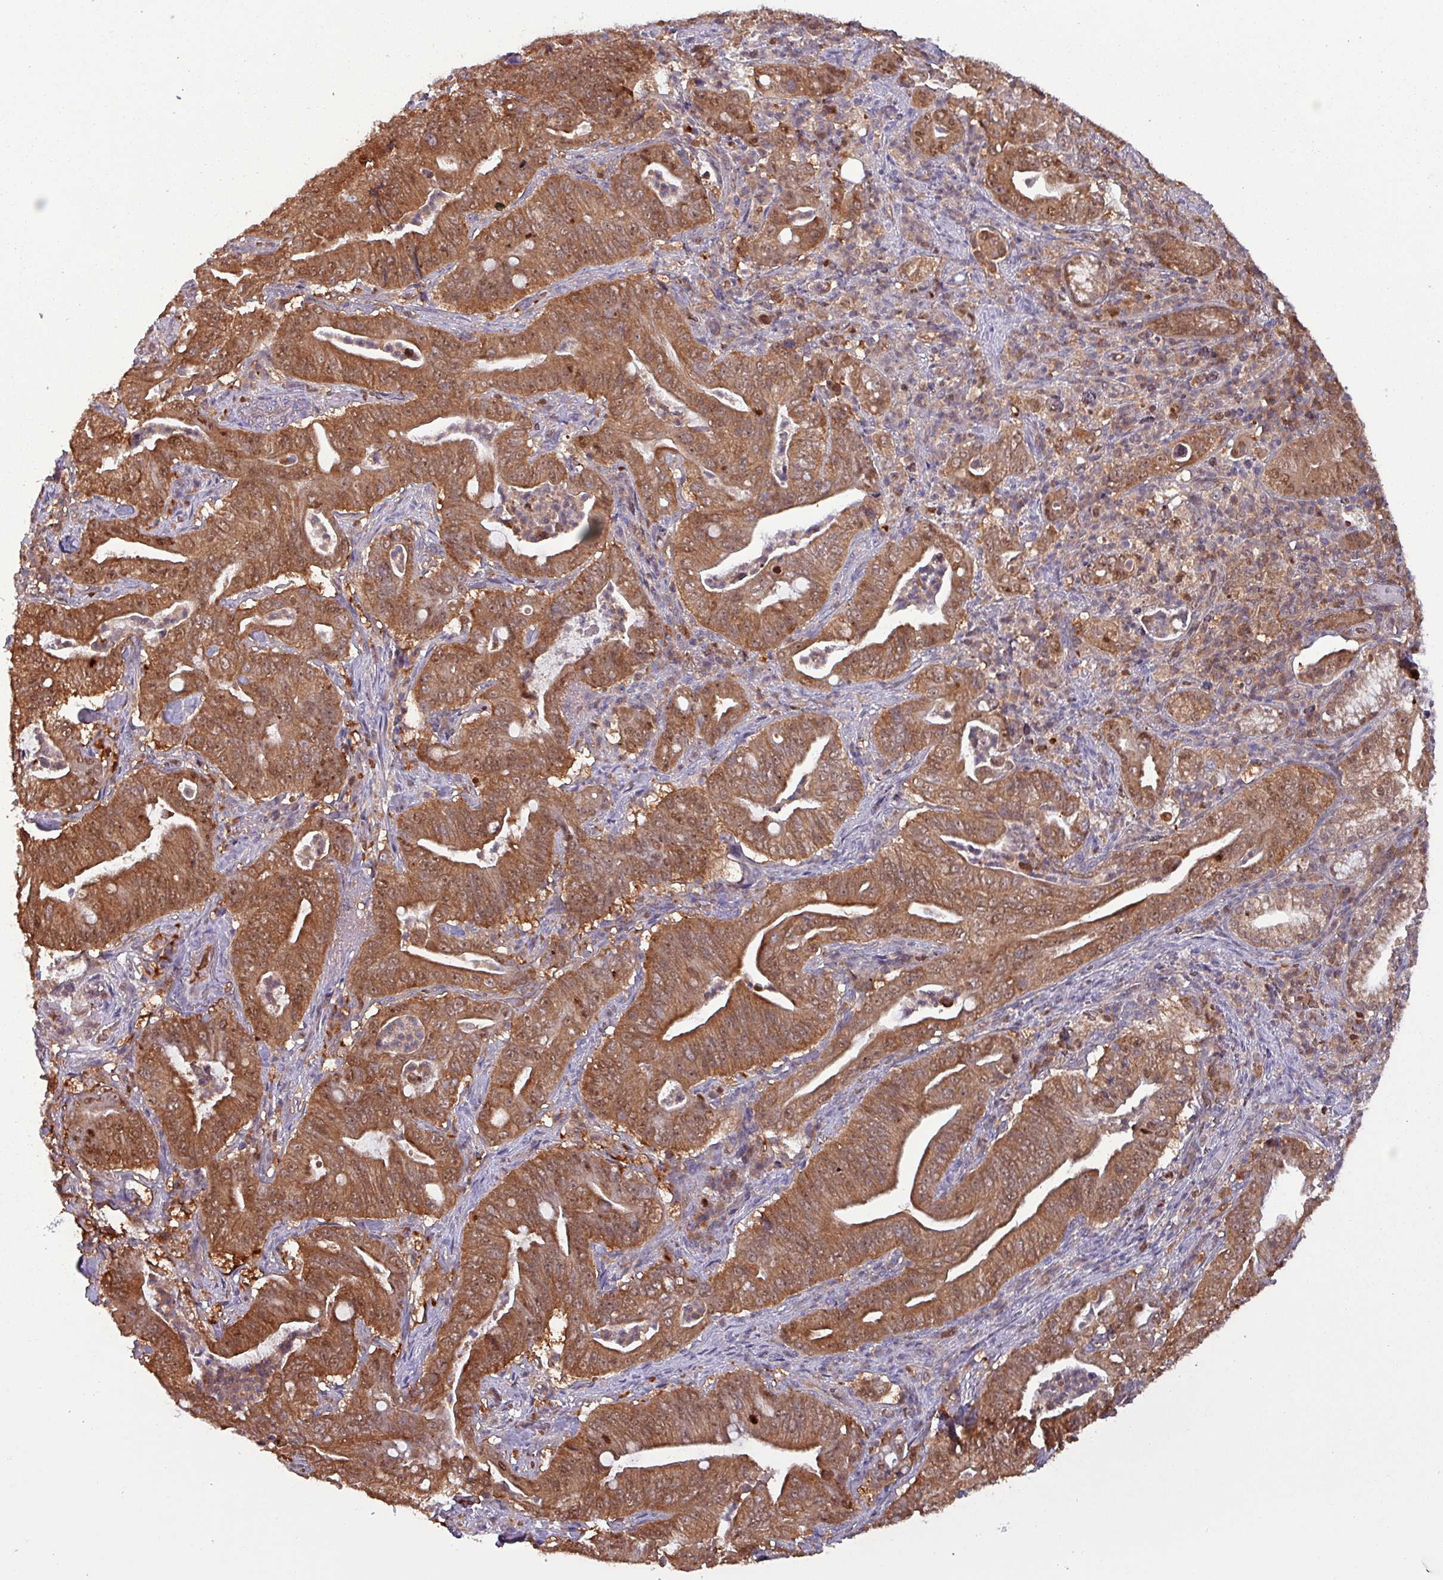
{"staining": {"intensity": "strong", "quantity": ">75%", "location": "cytoplasmic/membranous,nuclear"}, "tissue": "pancreatic cancer", "cell_type": "Tumor cells", "image_type": "cancer", "snomed": [{"axis": "morphology", "description": "Adenocarcinoma, NOS"}, {"axis": "topography", "description": "Pancreas"}], "caption": "IHC image of neoplastic tissue: pancreatic cancer stained using immunohistochemistry reveals high levels of strong protein expression localized specifically in the cytoplasmic/membranous and nuclear of tumor cells, appearing as a cytoplasmic/membranous and nuclear brown color.", "gene": "PSMB8", "patient": {"sex": "male", "age": 71}}